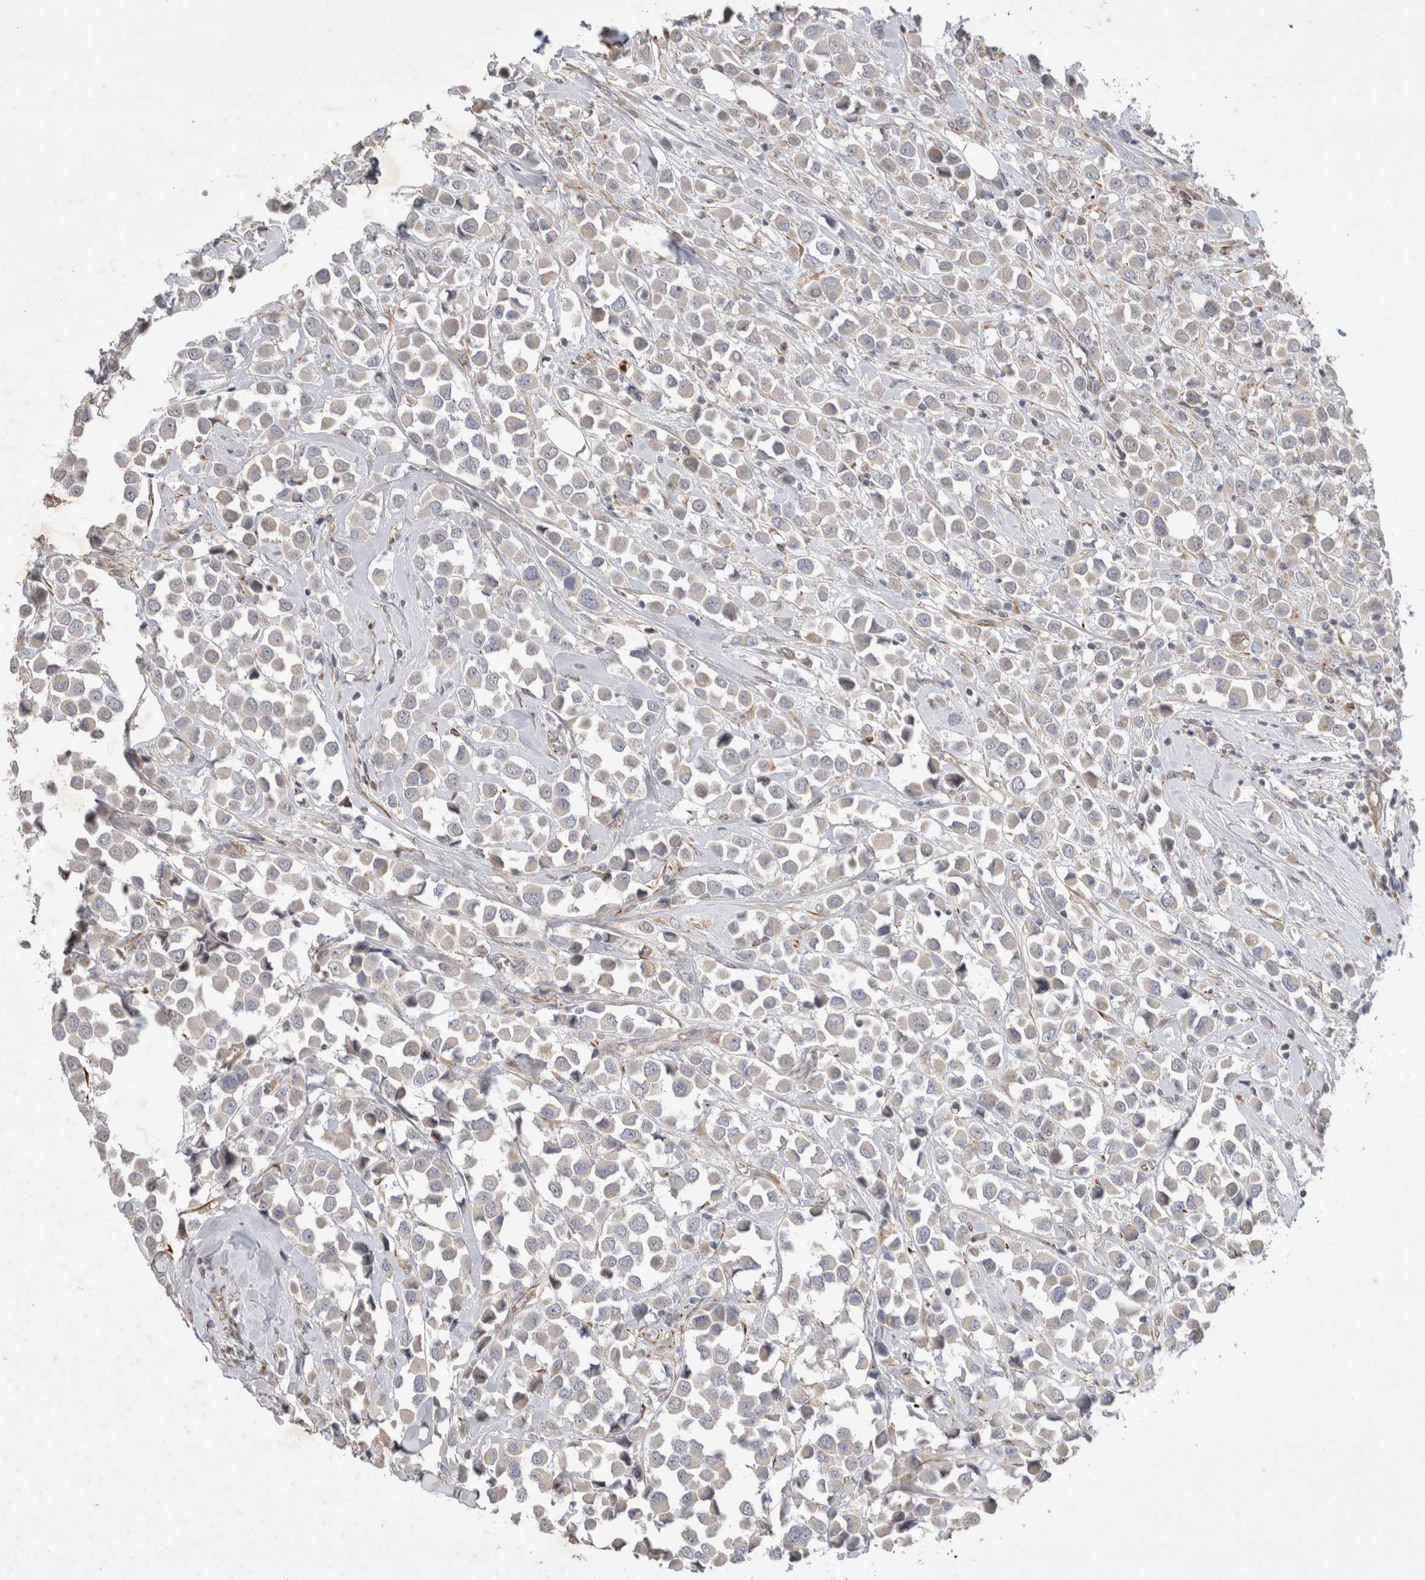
{"staining": {"intensity": "negative", "quantity": "none", "location": "none"}, "tissue": "breast cancer", "cell_type": "Tumor cells", "image_type": "cancer", "snomed": [{"axis": "morphology", "description": "Duct carcinoma"}, {"axis": "topography", "description": "Breast"}], "caption": "Tumor cells are negative for protein expression in human infiltrating ductal carcinoma (breast).", "gene": "NMU", "patient": {"sex": "female", "age": 61}}